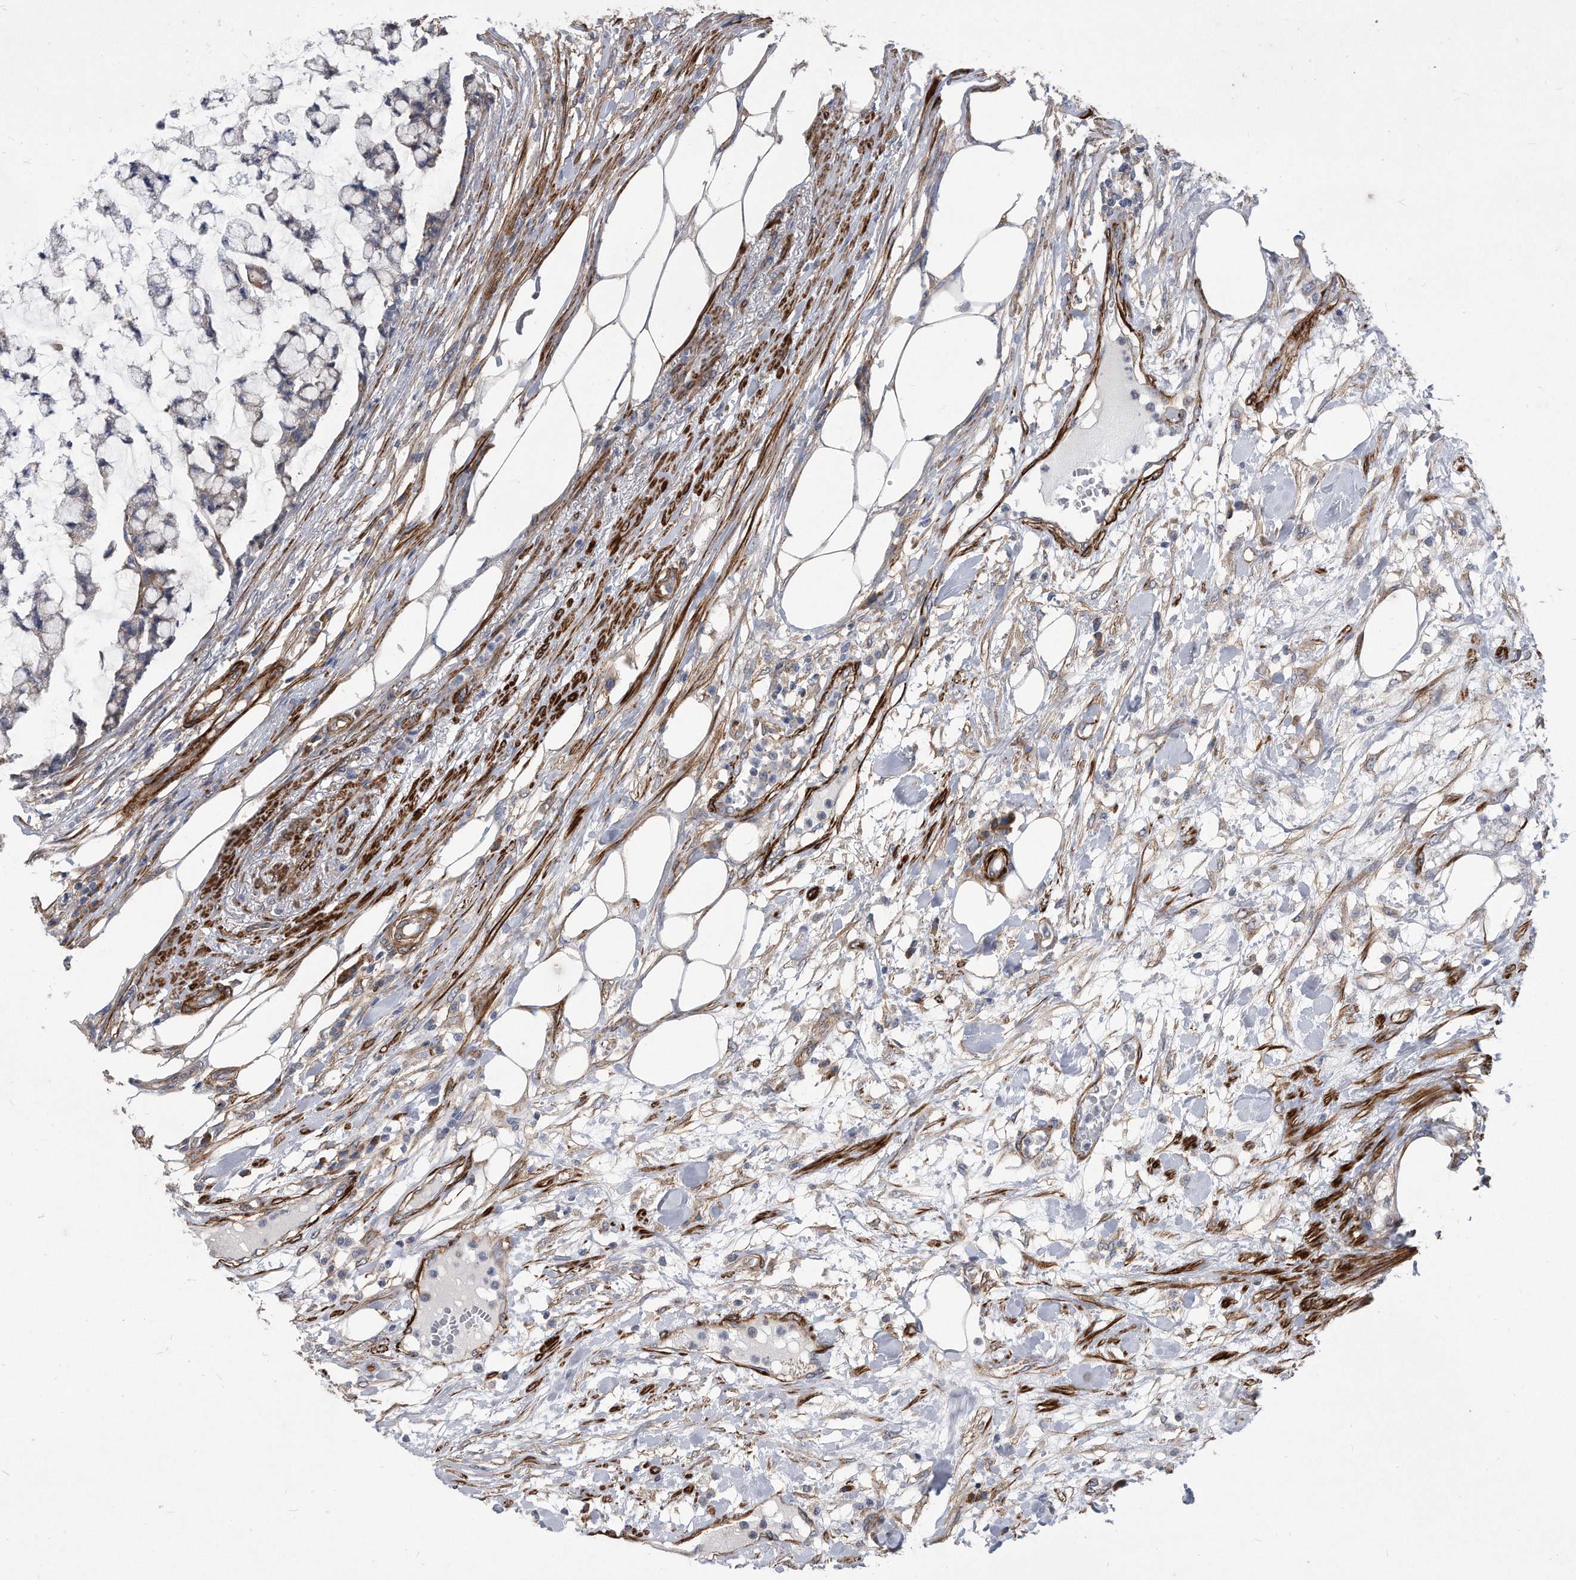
{"staining": {"intensity": "weak", "quantity": "<25%", "location": "cytoplasmic/membranous"}, "tissue": "colorectal cancer", "cell_type": "Tumor cells", "image_type": "cancer", "snomed": [{"axis": "morphology", "description": "Adenocarcinoma, NOS"}, {"axis": "topography", "description": "Colon"}], "caption": "This is a histopathology image of immunohistochemistry (IHC) staining of colorectal cancer (adenocarcinoma), which shows no positivity in tumor cells. (DAB (3,3'-diaminobenzidine) immunohistochemistry with hematoxylin counter stain).", "gene": "EIF2B4", "patient": {"sex": "female", "age": 84}}